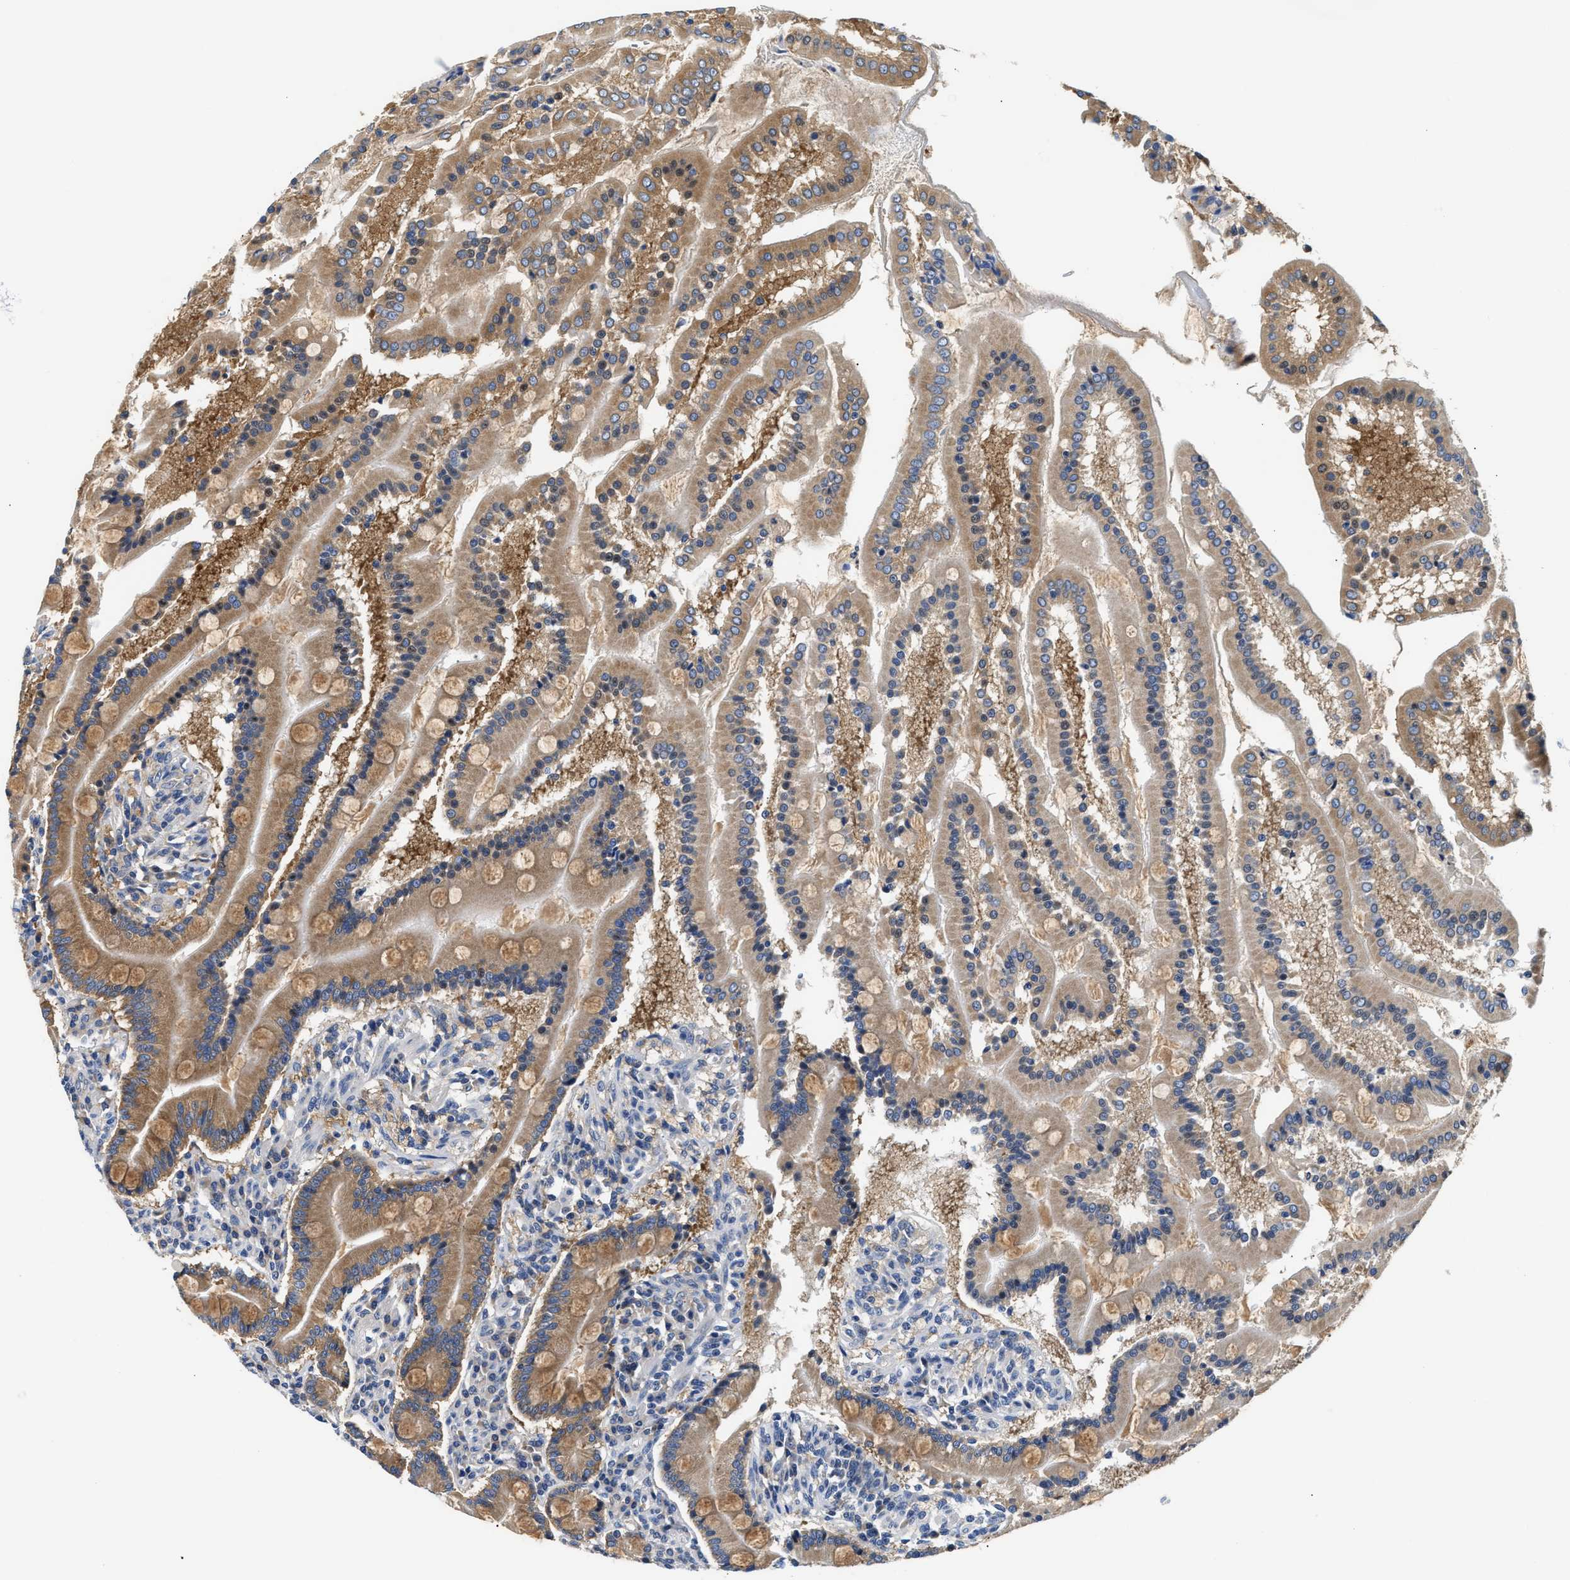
{"staining": {"intensity": "strong", "quantity": "25%-75%", "location": "cytoplasmic/membranous,nuclear"}, "tissue": "duodenum", "cell_type": "Glandular cells", "image_type": "normal", "snomed": [{"axis": "morphology", "description": "Normal tissue, NOS"}, {"axis": "topography", "description": "Duodenum"}], "caption": "This is a micrograph of IHC staining of benign duodenum, which shows strong expression in the cytoplasmic/membranous,nuclear of glandular cells.", "gene": "FAM185A", "patient": {"sex": "male", "age": 50}}